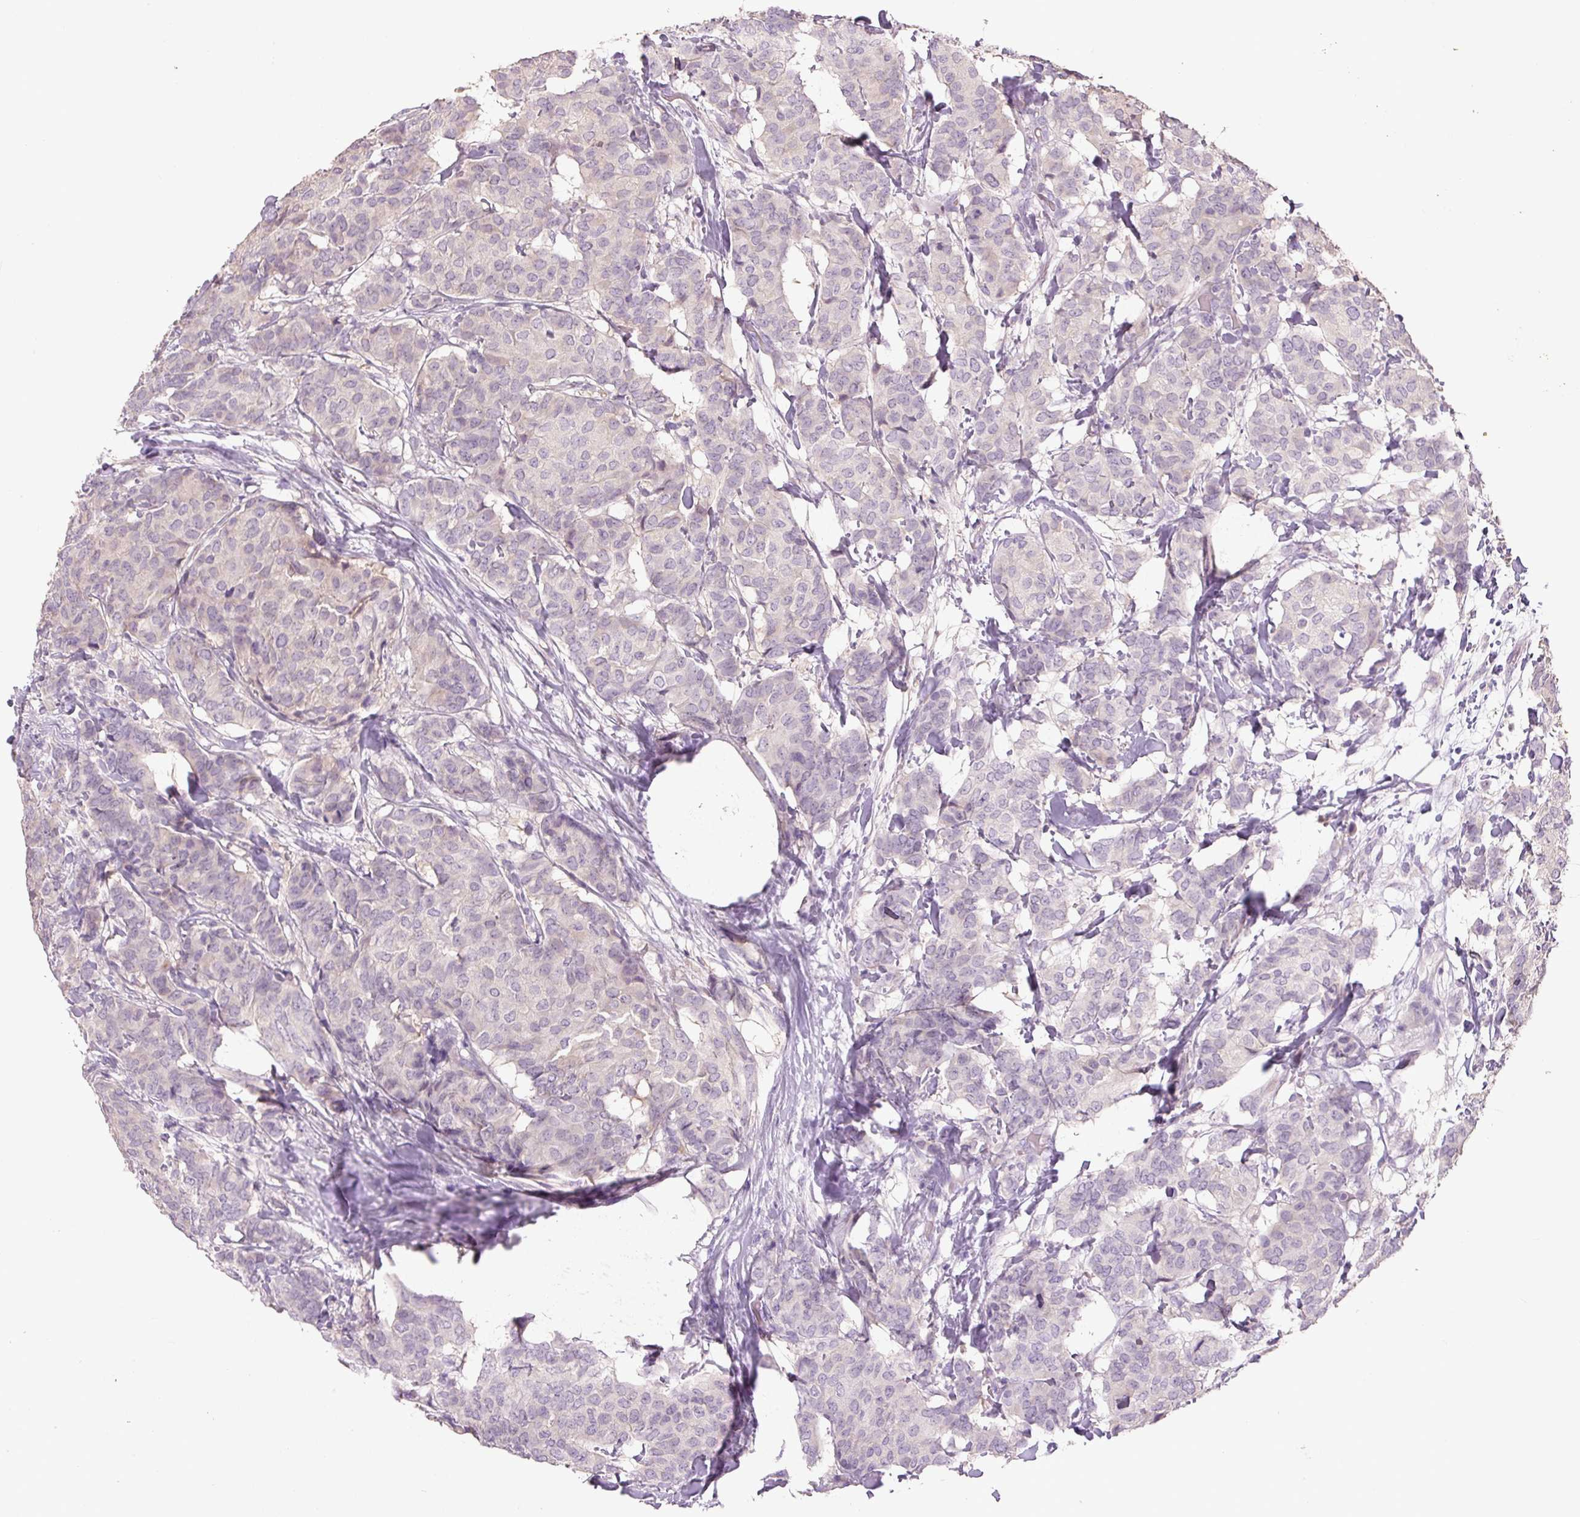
{"staining": {"intensity": "negative", "quantity": "none", "location": "none"}, "tissue": "breast cancer", "cell_type": "Tumor cells", "image_type": "cancer", "snomed": [{"axis": "morphology", "description": "Duct carcinoma"}, {"axis": "topography", "description": "Breast"}], "caption": "This is a histopathology image of immunohistochemistry (IHC) staining of breast cancer (invasive ductal carcinoma), which shows no staining in tumor cells. (DAB (3,3'-diaminobenzidine) immunohistochemistry, high magnification).", "gene": "TMEM100", "patient": {"sex": "female", "age": 75}}